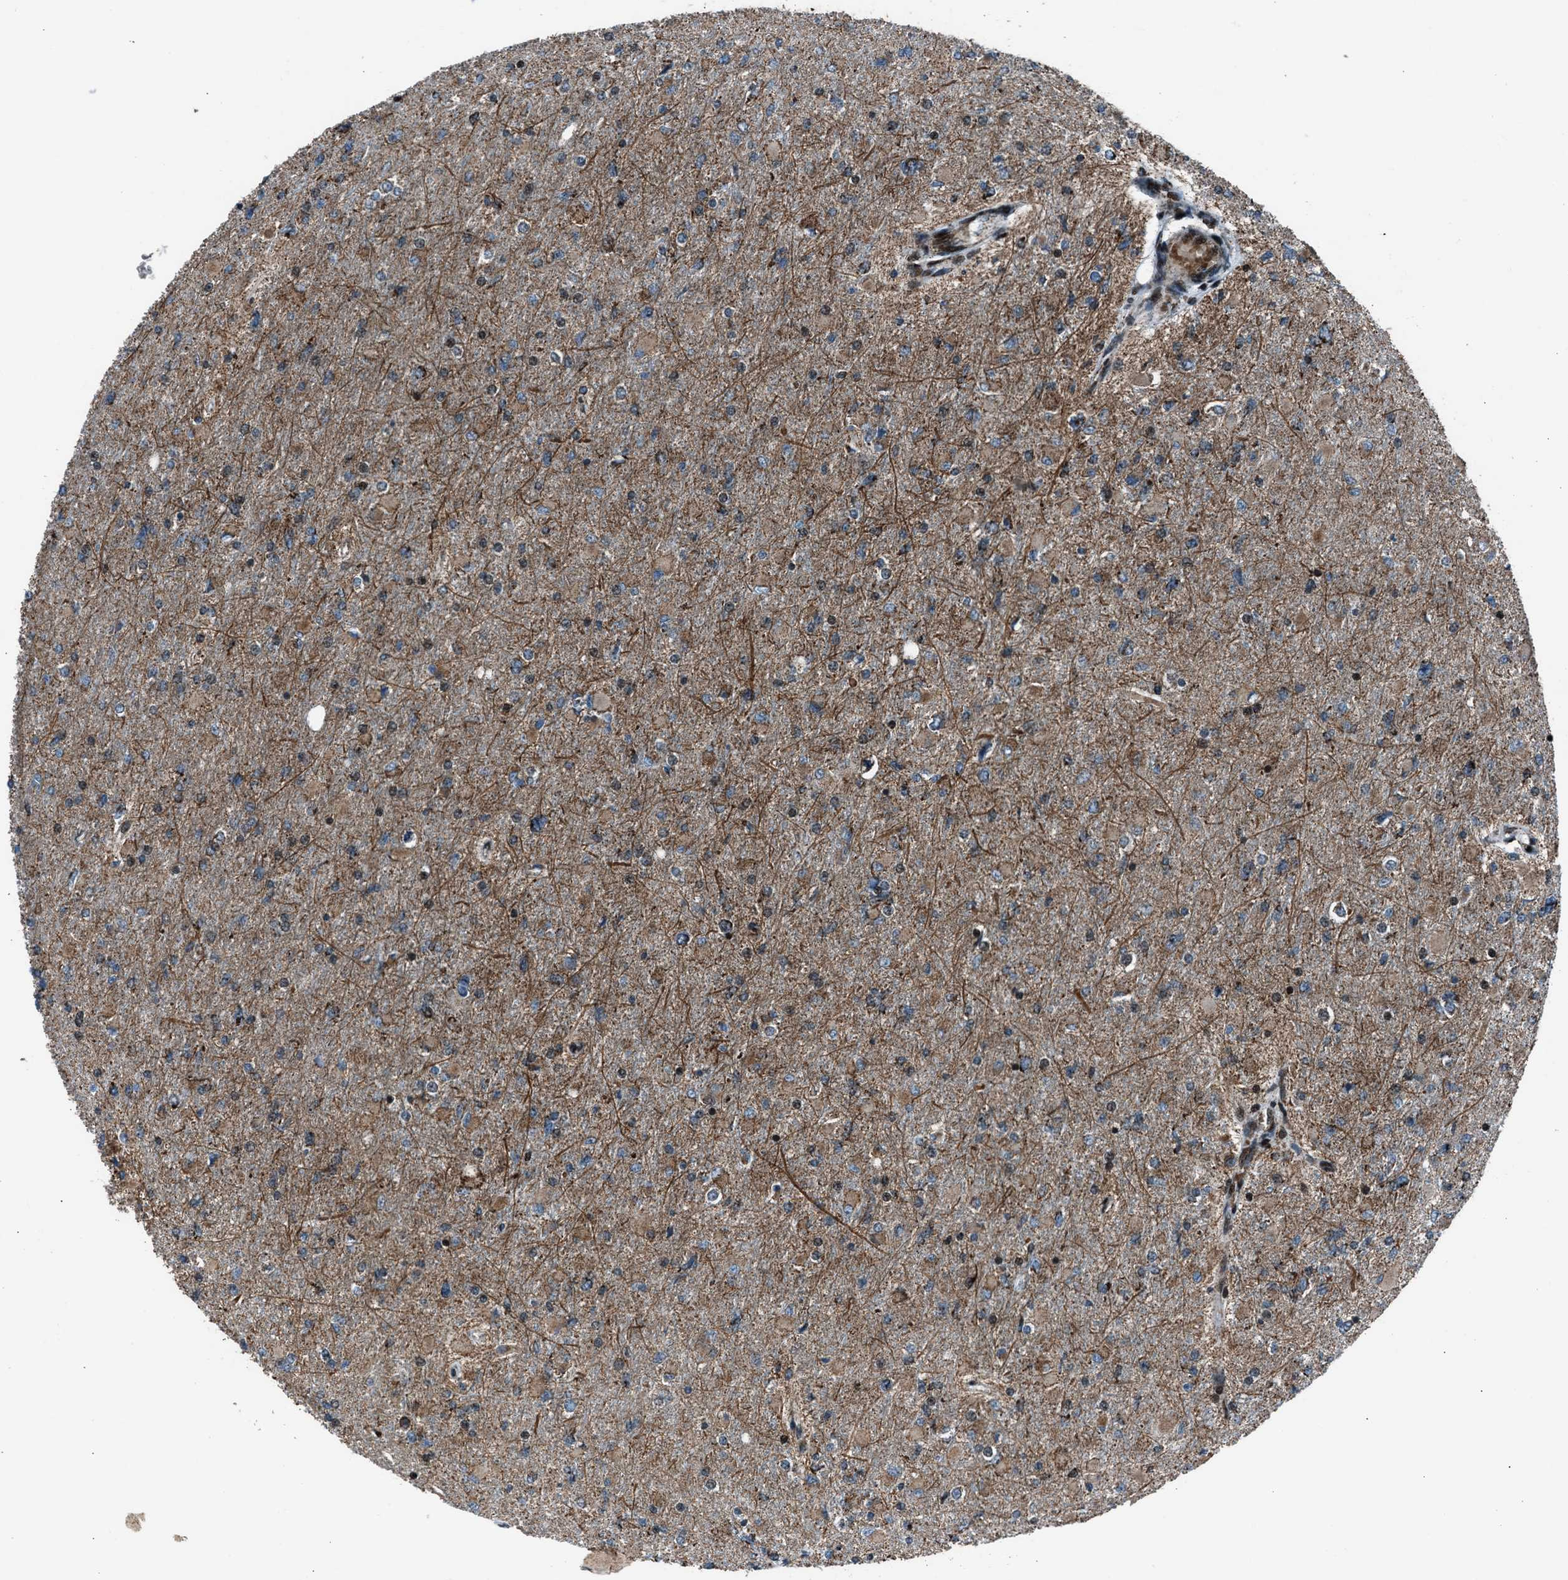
{"staining": {"intensity": "moderate", "quantity": "<25%", "location": "cytoplasmic/membranous"}, "tissue": "glioma", "cell_type": "Tumor cells", "image_type": "cancer", "snomed": [{"axis": "morphology", "description": "Glioma, malignant, High grade"}, {"axis": "topography", "description": "Cerebral cortex"}], "caption": "Human glioma stained with a protein marker demonstrates moderate staining in tumor cells.", "gene": "MORC3", "patient": {"sex": "female", "age": 36}}